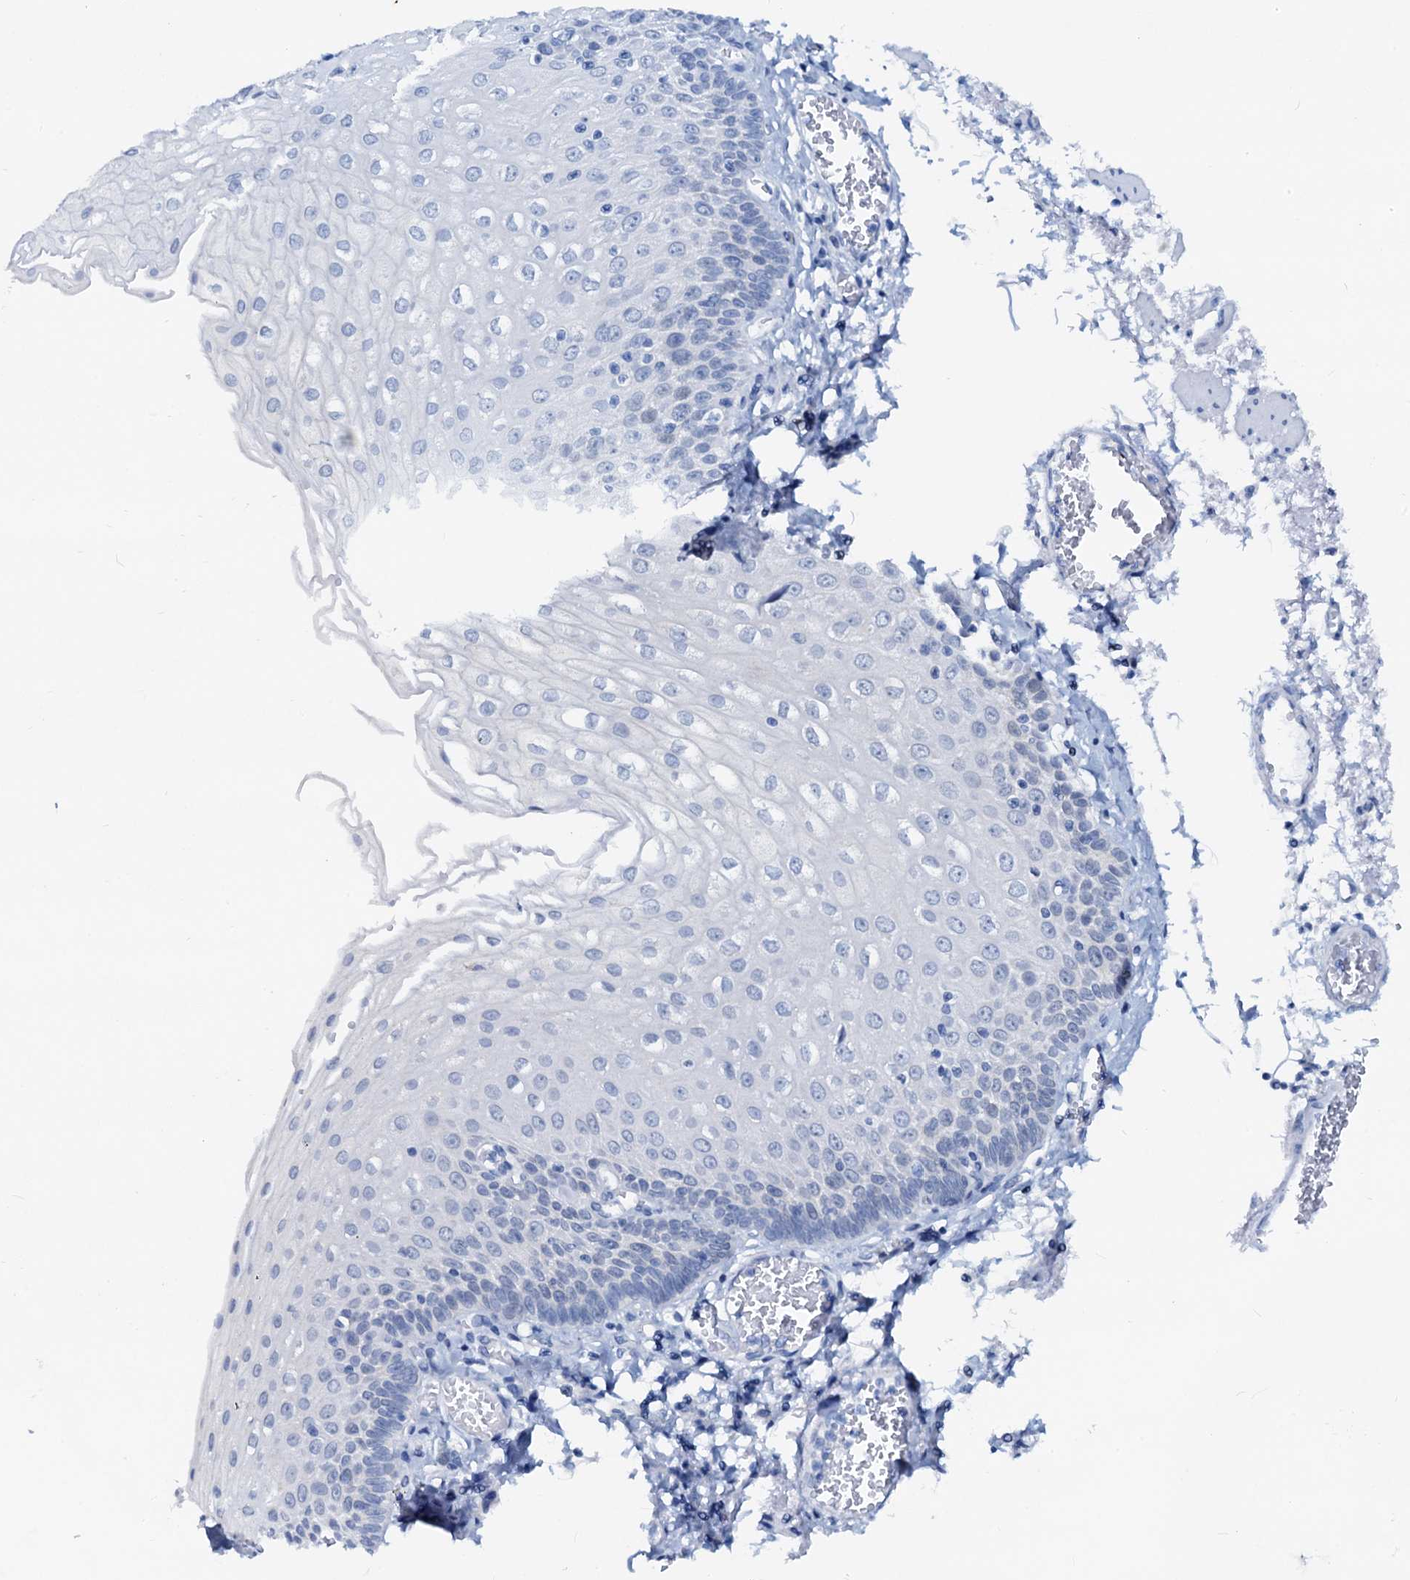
{"staining": {"intensity": "negative", "quantity": "none", "location": "none"}, "tissue": "esophagus", "cell_type": "Squamous epithelial cells", "image_type": "normal", "snomed": [{"axis": "morphology", "description": "Normal tissue, NOS"}, {"axis": "topography", "description": "Esophagus"}], "caption": "DAB immunohistochemical staining of unremarkable esophagus exhibits no significant staining in squamous epithelial cells.", "gene": "PTGES3", "patient": {"sex": "male", "age": 81}}